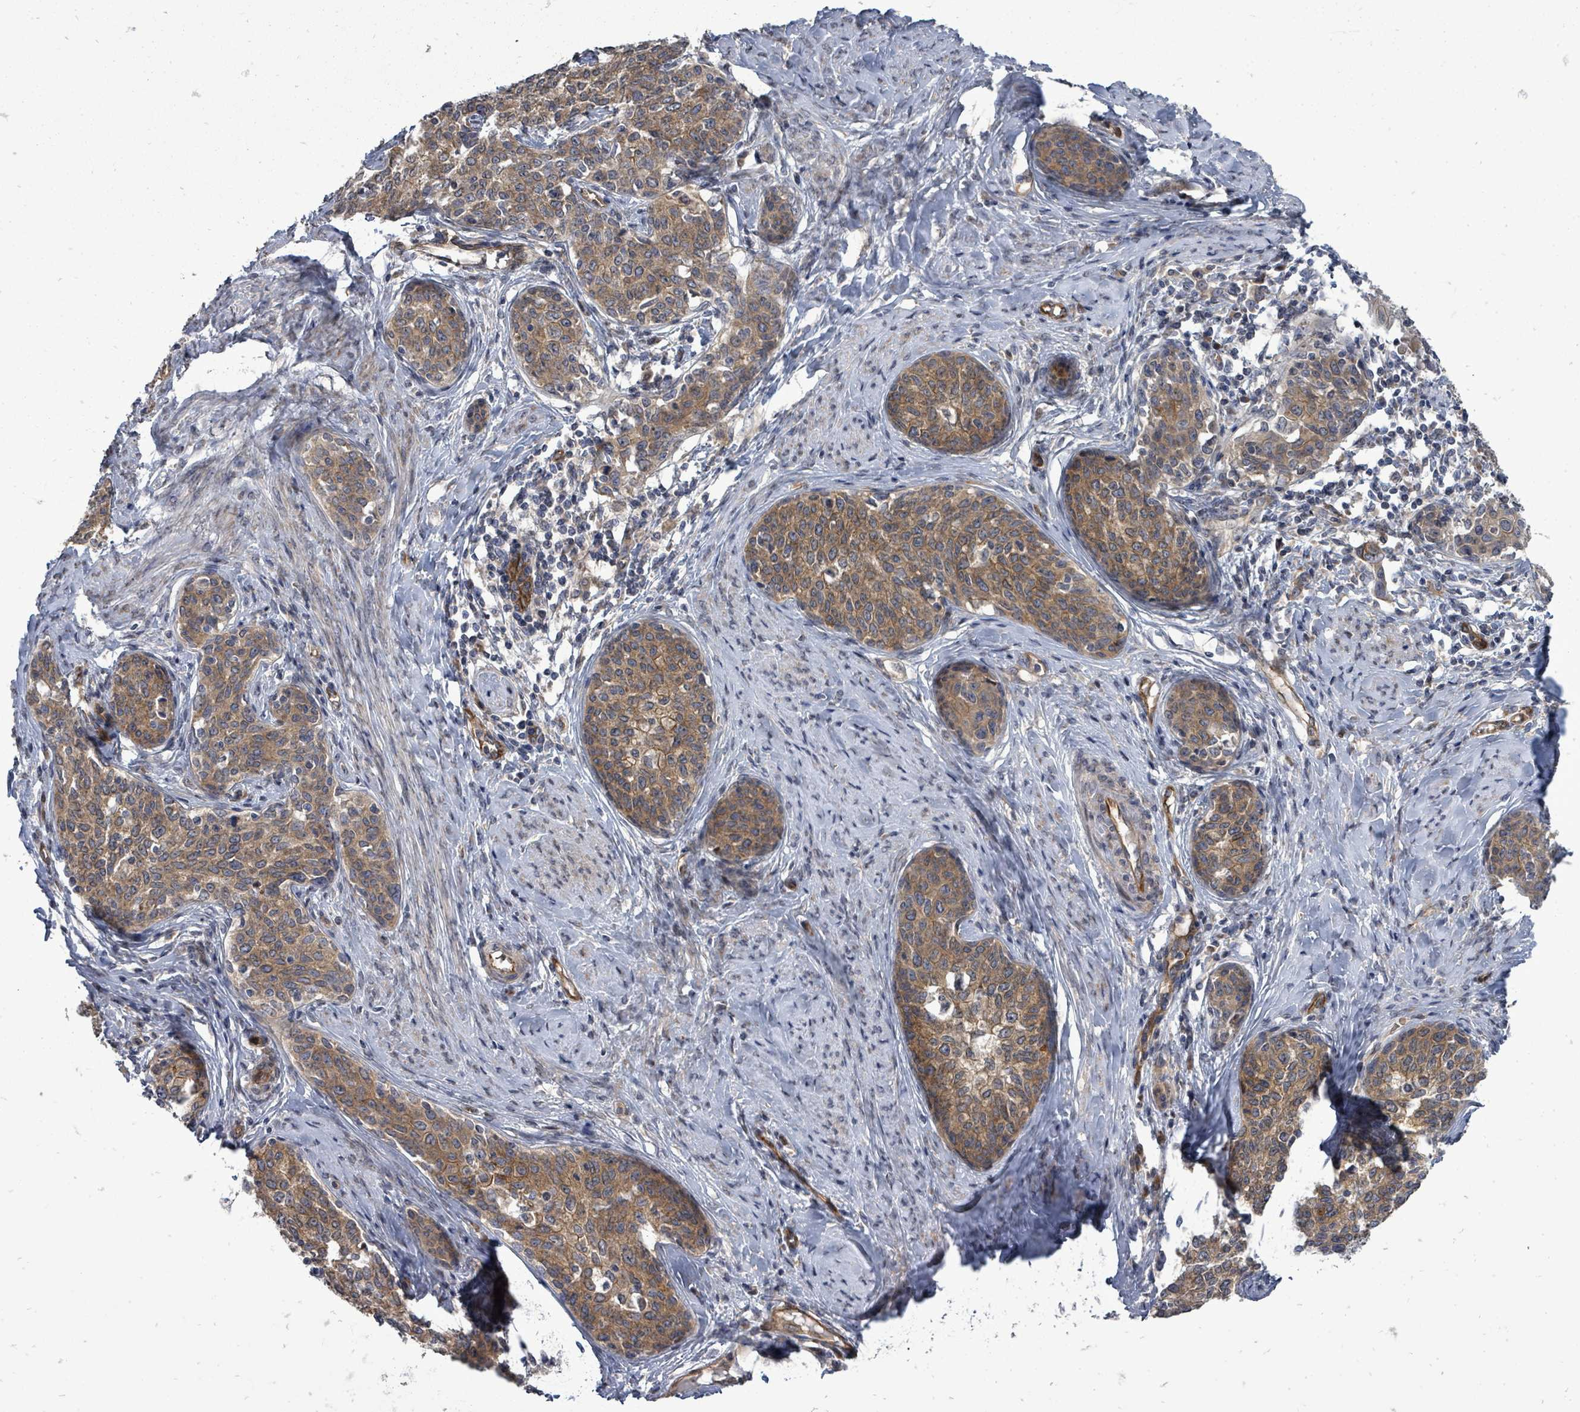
{"staining": {"intensity": "moderate", "quantity": ">75%", "location": "cytoplasmic/membranous"}, "tissue": "cervical cancer", "cell_type": "Tumor cells", "image_type": "cancer", "snomed": [{"axis": "morphology", "description": "Squamous cell carcinoma, NOS"}, {"axis": "morphology", "description": "Adenocarcinoma, NOS"}, {"axis": "topography", "description": "Cervix"}], "caption": "Tumor cells exhibit moderate cytoplasmic/membranous positivity in about >75% of cells in cervical cancer (squamous cell carcinoma). (brown staining indicates protein expression, while blue staining denotes nuclei).", "gene": "RALGAPB", "patient": {"sex": "female", "age": 52}}